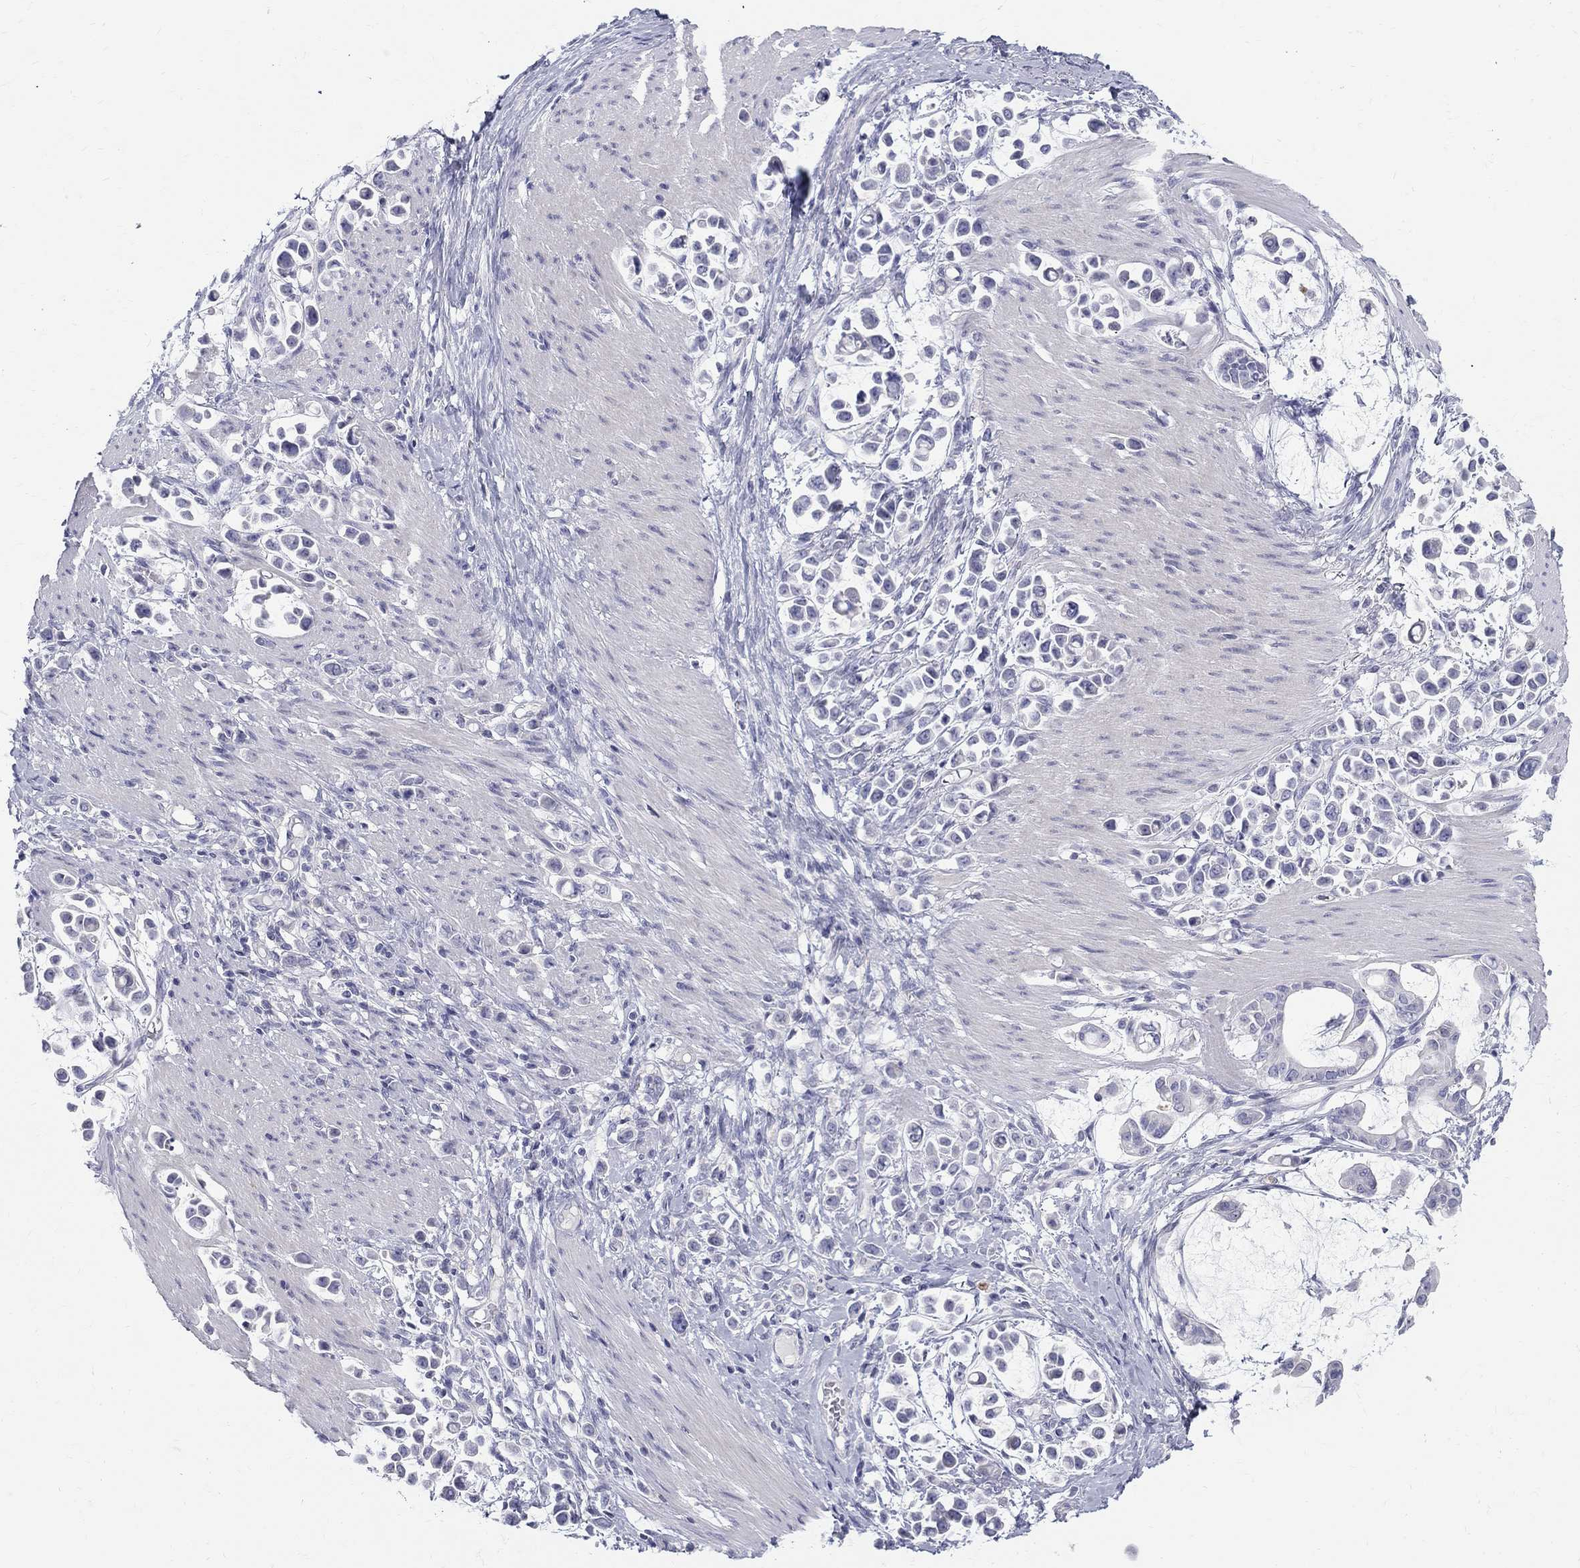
{"staining": {"intensity": "negative", "quantity": "none", "location": "none"}, "tissue": "stomach cancer", "cell_type": "Tumor cells", "image_type": "cancer", "snomed": [{"axis": "morphology", "description": "Adenocarcinoma, NOS"}, {"axis": "topography", "description": "Stomach"}], "caption": "Immunohistochemistry micrograph of neoplastic tissue: stomach adenocarcinoma stained with DAB (3,3'-diaminobenzidine) reveals no significant protein staining in tumor cells. The staining is performed using DAB (3,3'-diaminobenzidine) brown chromogen with nuclei counter-stained in using hematoxylin.", "gene": "MAGEB6", "patient": {"sex": "male", "age": 82}}